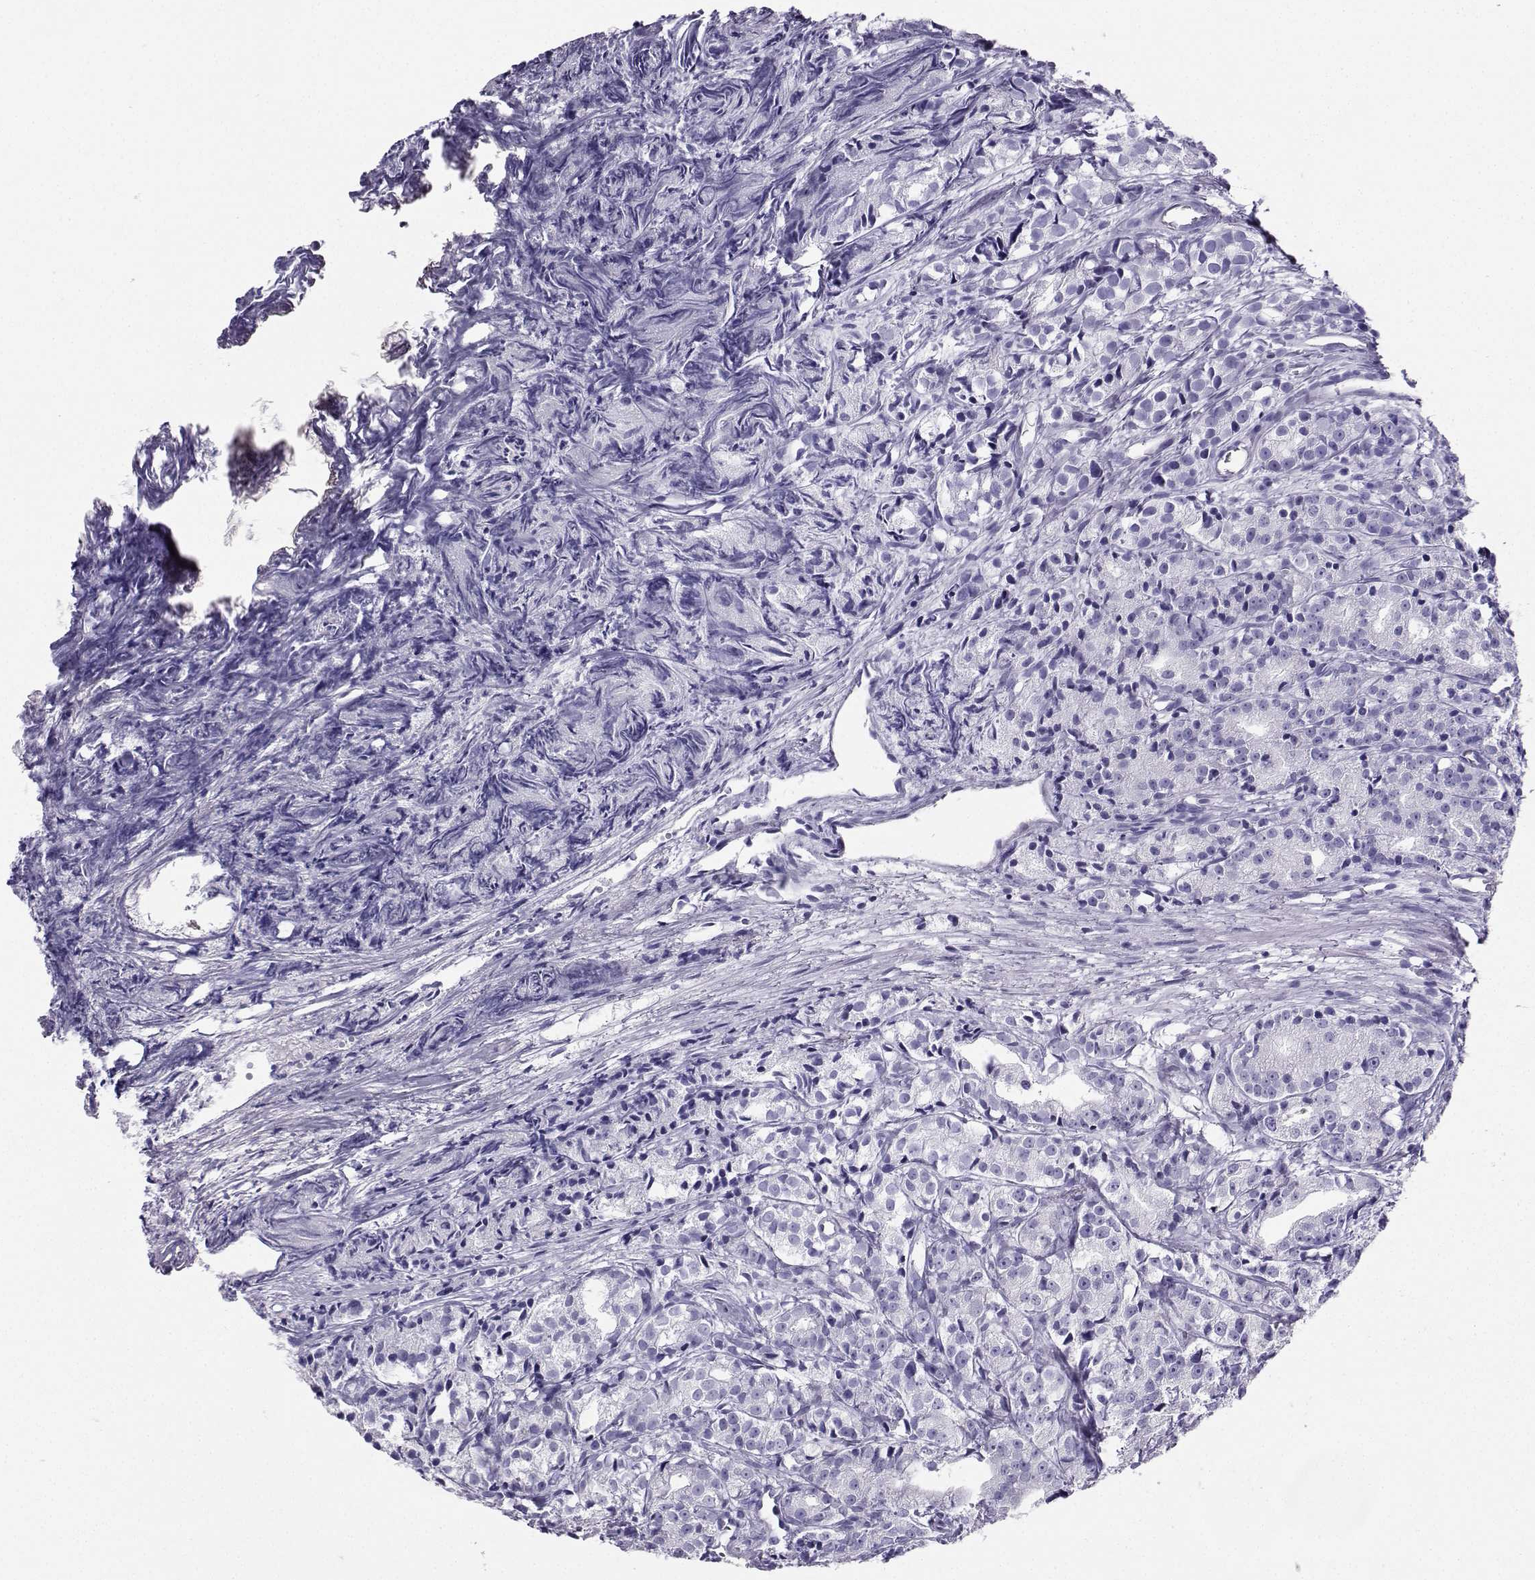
{"staining": {"intensity": "negative", "quantity": "none", "location": "none"}, "tissue": "prostate cancer", "cell_type": "Tumor cells", "image_type": "cancer", "snomed": [{"axis": "morphology", "description": "Adenocarcinoma, Medium grade"}, {"axis": "topography", "description": "Prostate"}], "caption": "High power microscopy image of an IHC micrograph of prostate cancer (medium-grade adenocarcinoma), revealing no significant staining in tumor cells. (DAB (3,3'-diaminobenzidine) immunohistochemistry visualized using brightfield microscopy, high magnification).", "gene": "CD109", "patient": {"sex": "male", "age": 74}}